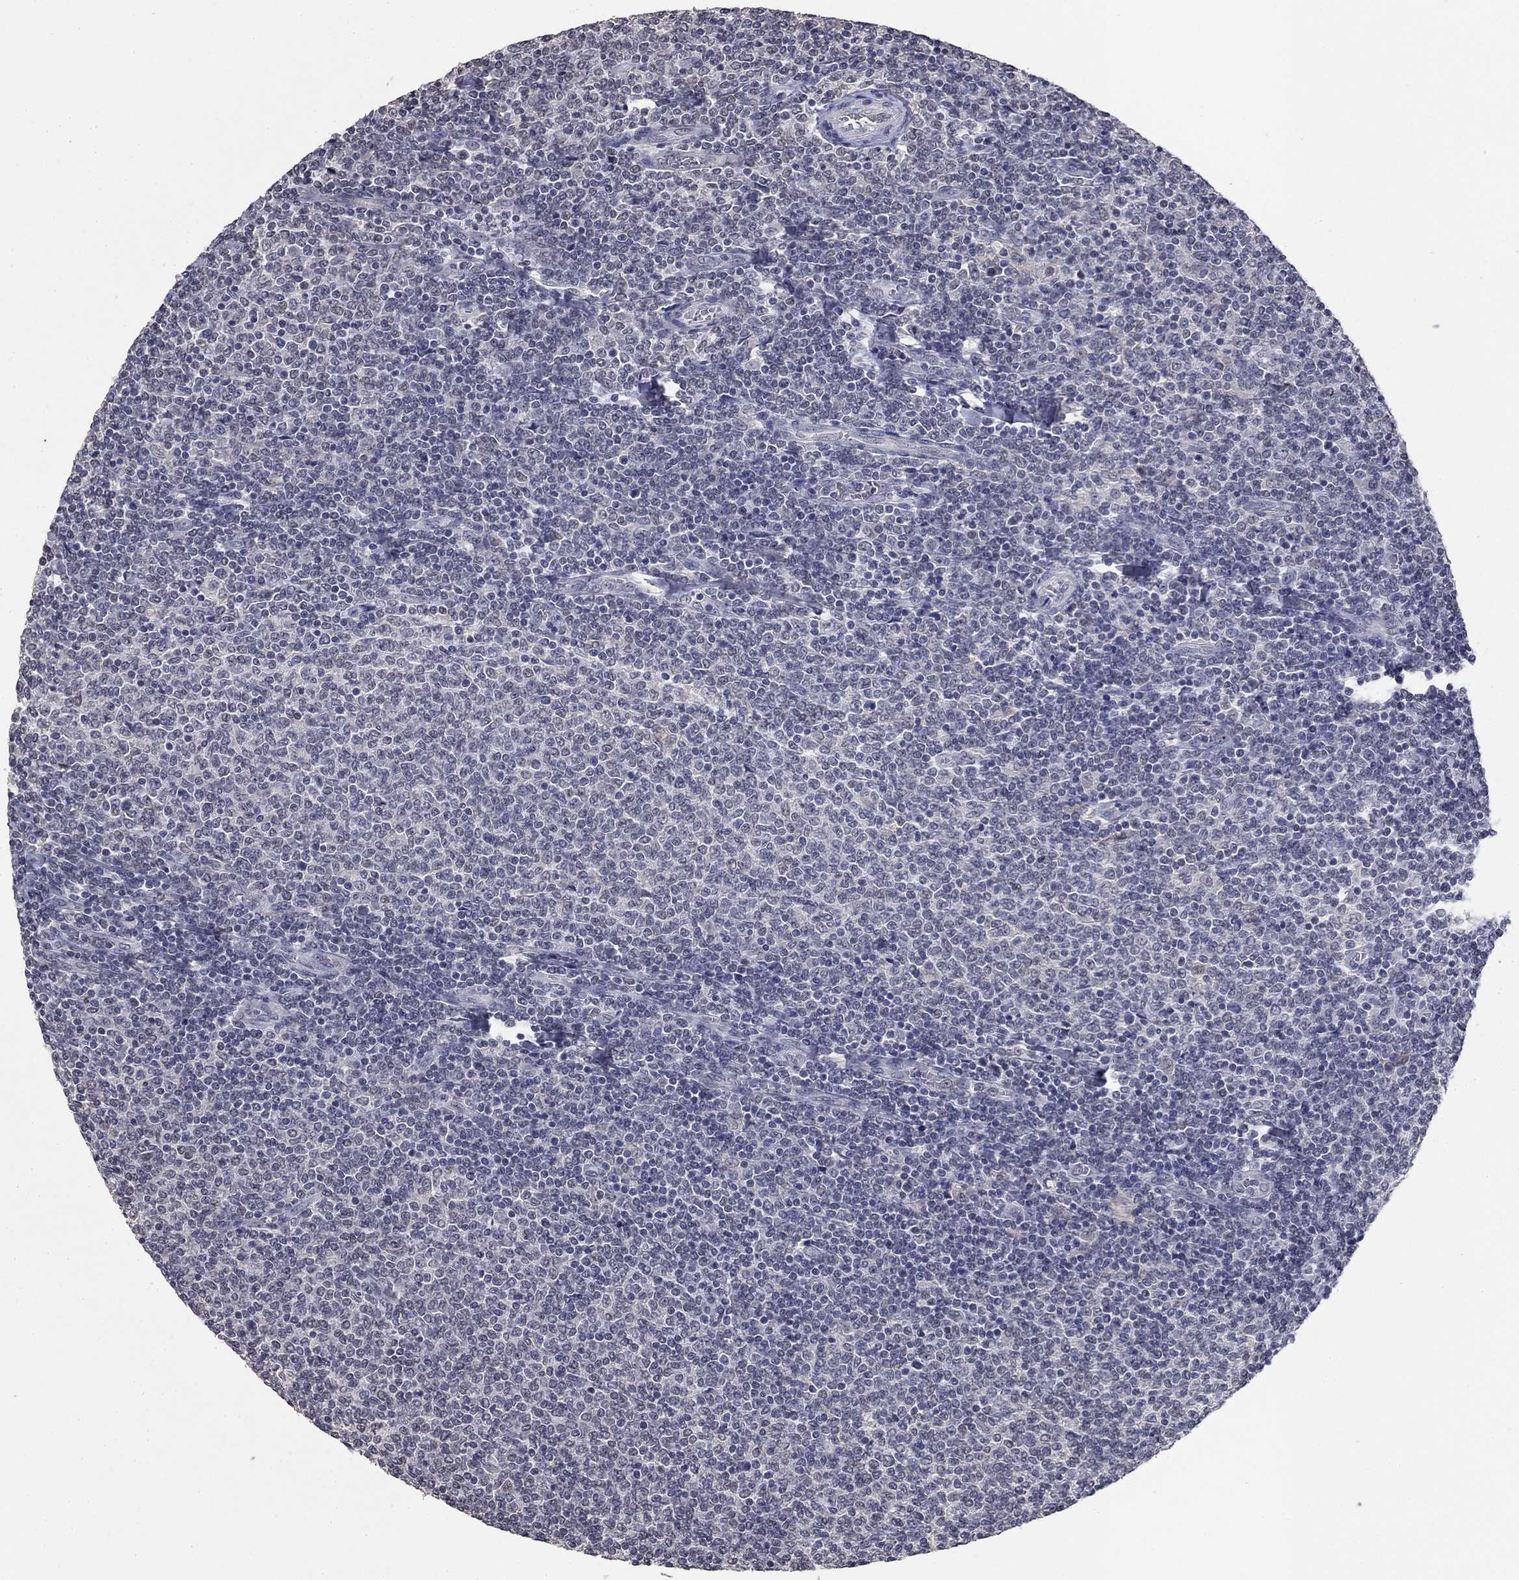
{"staining": {"intensity": "negative", "quantity": "none", "location": "none"}, "tissue": "lymphoma", "cell_type": "Tumor cells", "image_type": "cancer", "snomed": [{"axis": "morphology", "description": "Malignant lymphoma, non-Hodgkin's type, Low grade"}, {"axis": "topography", "description": "Lymph node"}], "caption": "This is an IHC histopathology image of malignant lymphoma, non-Hodgkin's type (low-grade). There is no staining in tumor cells.", "gene": "SPATA33", "patient": {"sex": "male", "age": 52}}